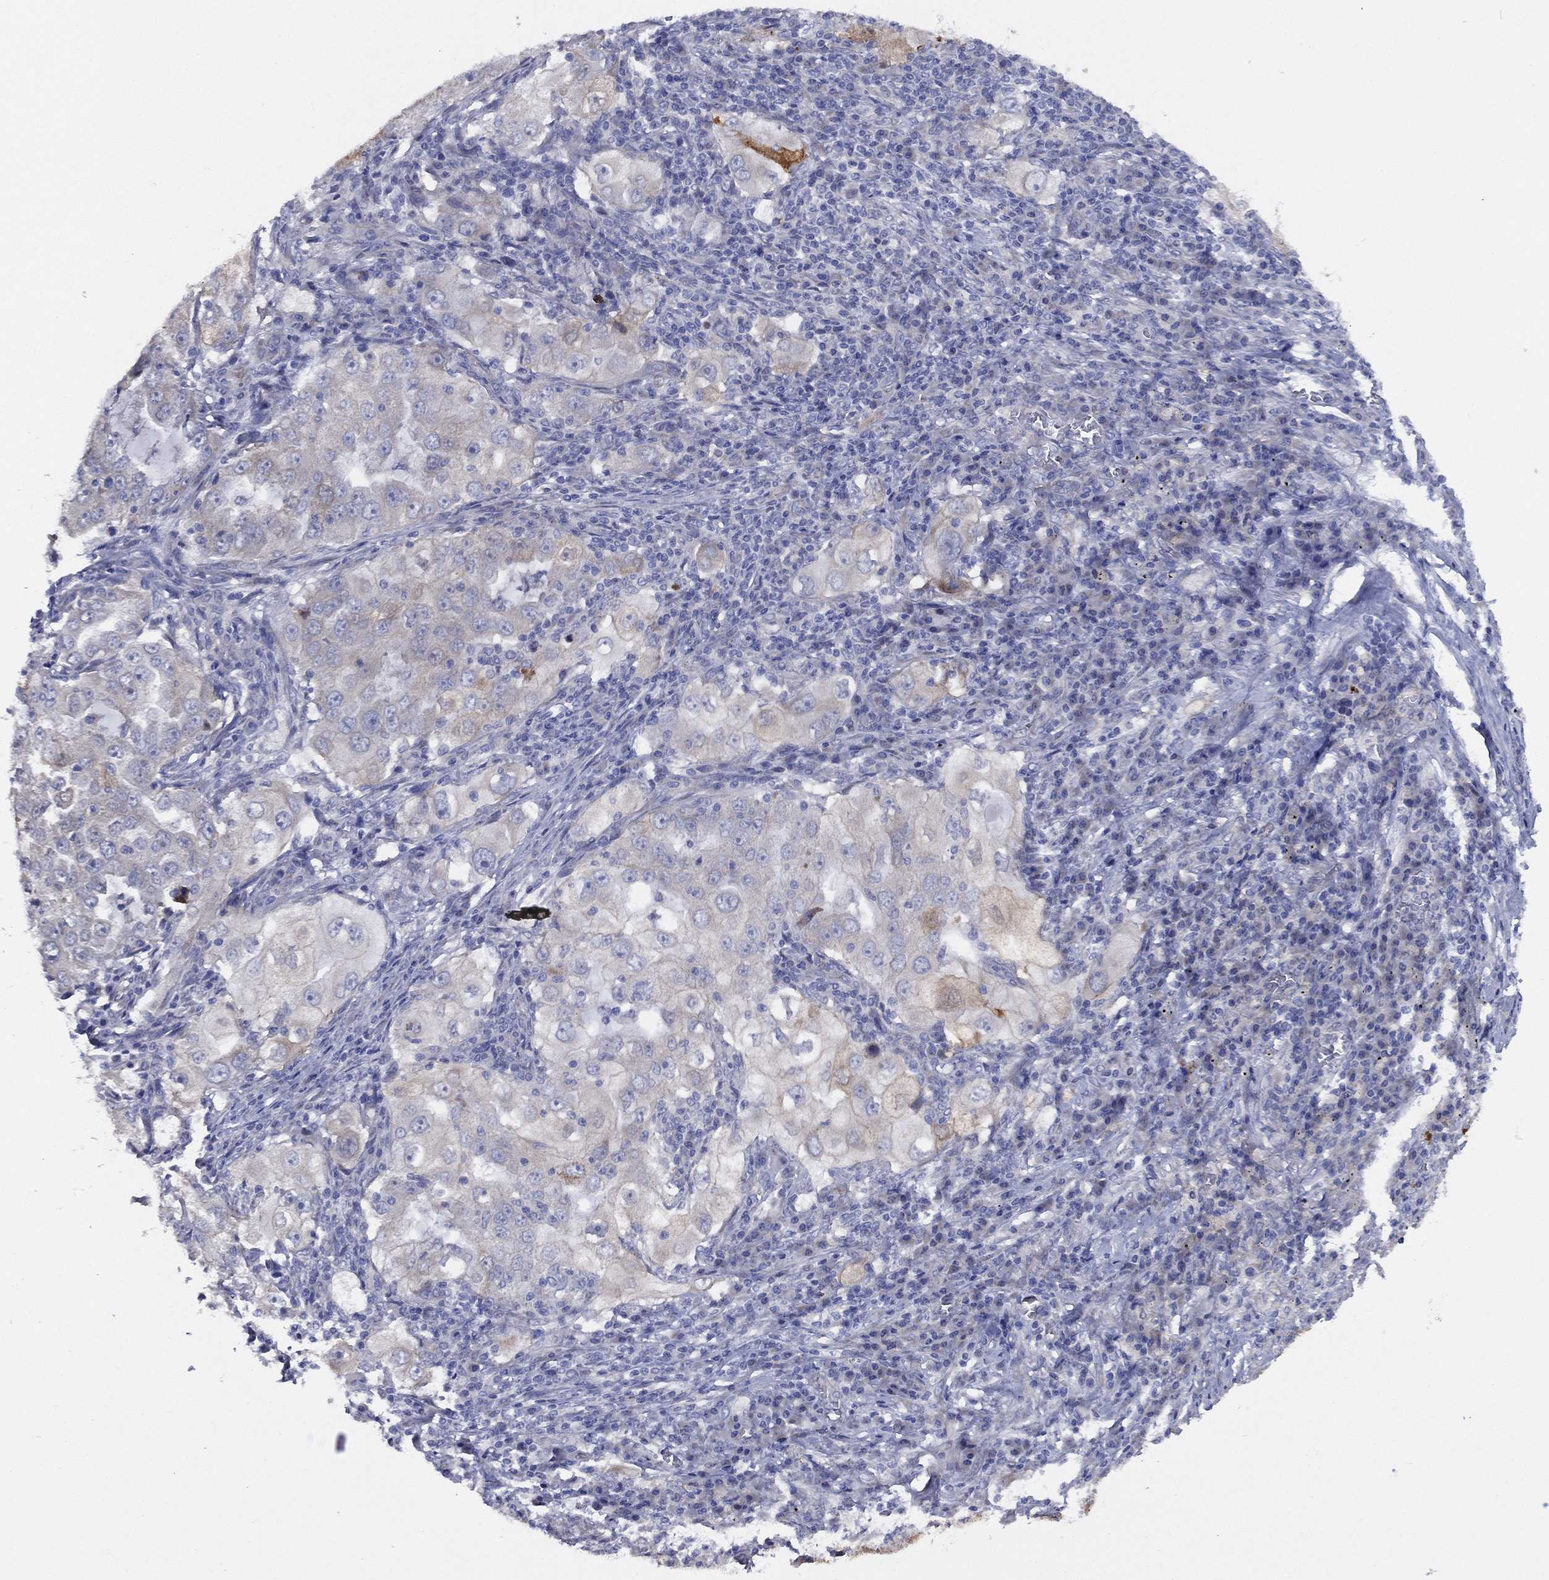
{"staining": {"intensity": "weak", "quantity": "<25%", "location": "cytoplasmic/membranous"}, "tissue": "lung cancer", "cell_type": "Tumor cells", "image_type": "cancer", "snomed": [{"axis": "morphology", "description": "Adenocarcinoma, NOS"}, {"axis": "topography", "description": "Lung"}], "caption": "There is no significant expression in tumor cells of lung adenocarcinoma.", "gene": "ZNF223", "patient": {"sex": "female", "age": 61}}